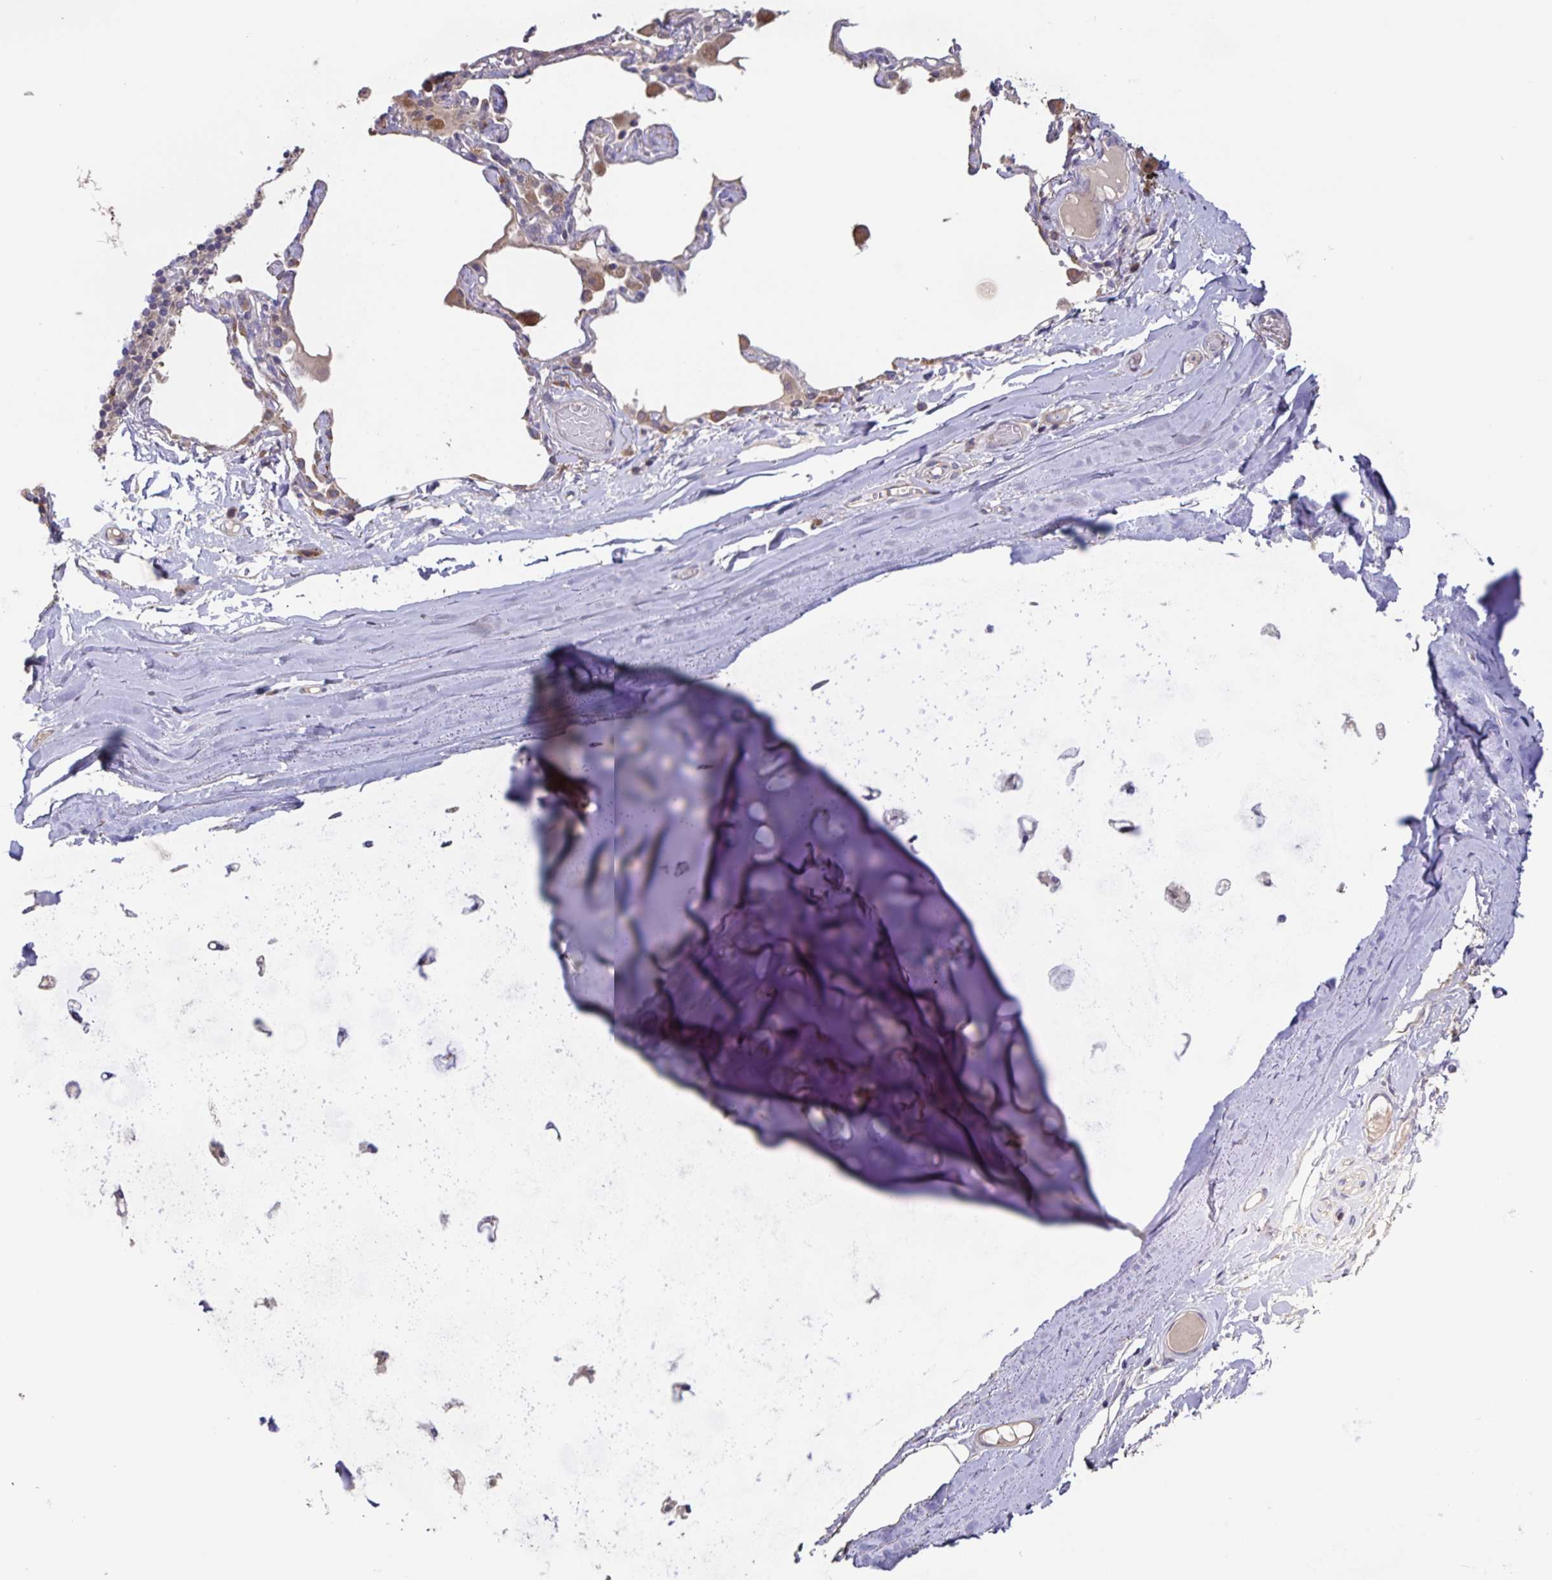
{"staining": {"intensity": "negative", "quantity": "none", "location": "none"}, "tissue": "adipose tissue", "cell_type": "Adipocytes", "image_type": "normal", "snomed": [{"axis": "morphology", "description": "Normal tissue, NOS"}, {"axis": "topography", "description": "Cartilage tissue"}, {"axis": "topography", "description": "Bronchus"}], "caption": "The histopathology image displays no staining of adipocytes in unremarkable adipose tissue. The staining is performed using DAB (3,3'-diaminobenzidine) brown chromogen with nuclei counter-stained in using hematoxylin.", "gene": "FBXL16", "patient": {"sex": "male", "age": 64}}